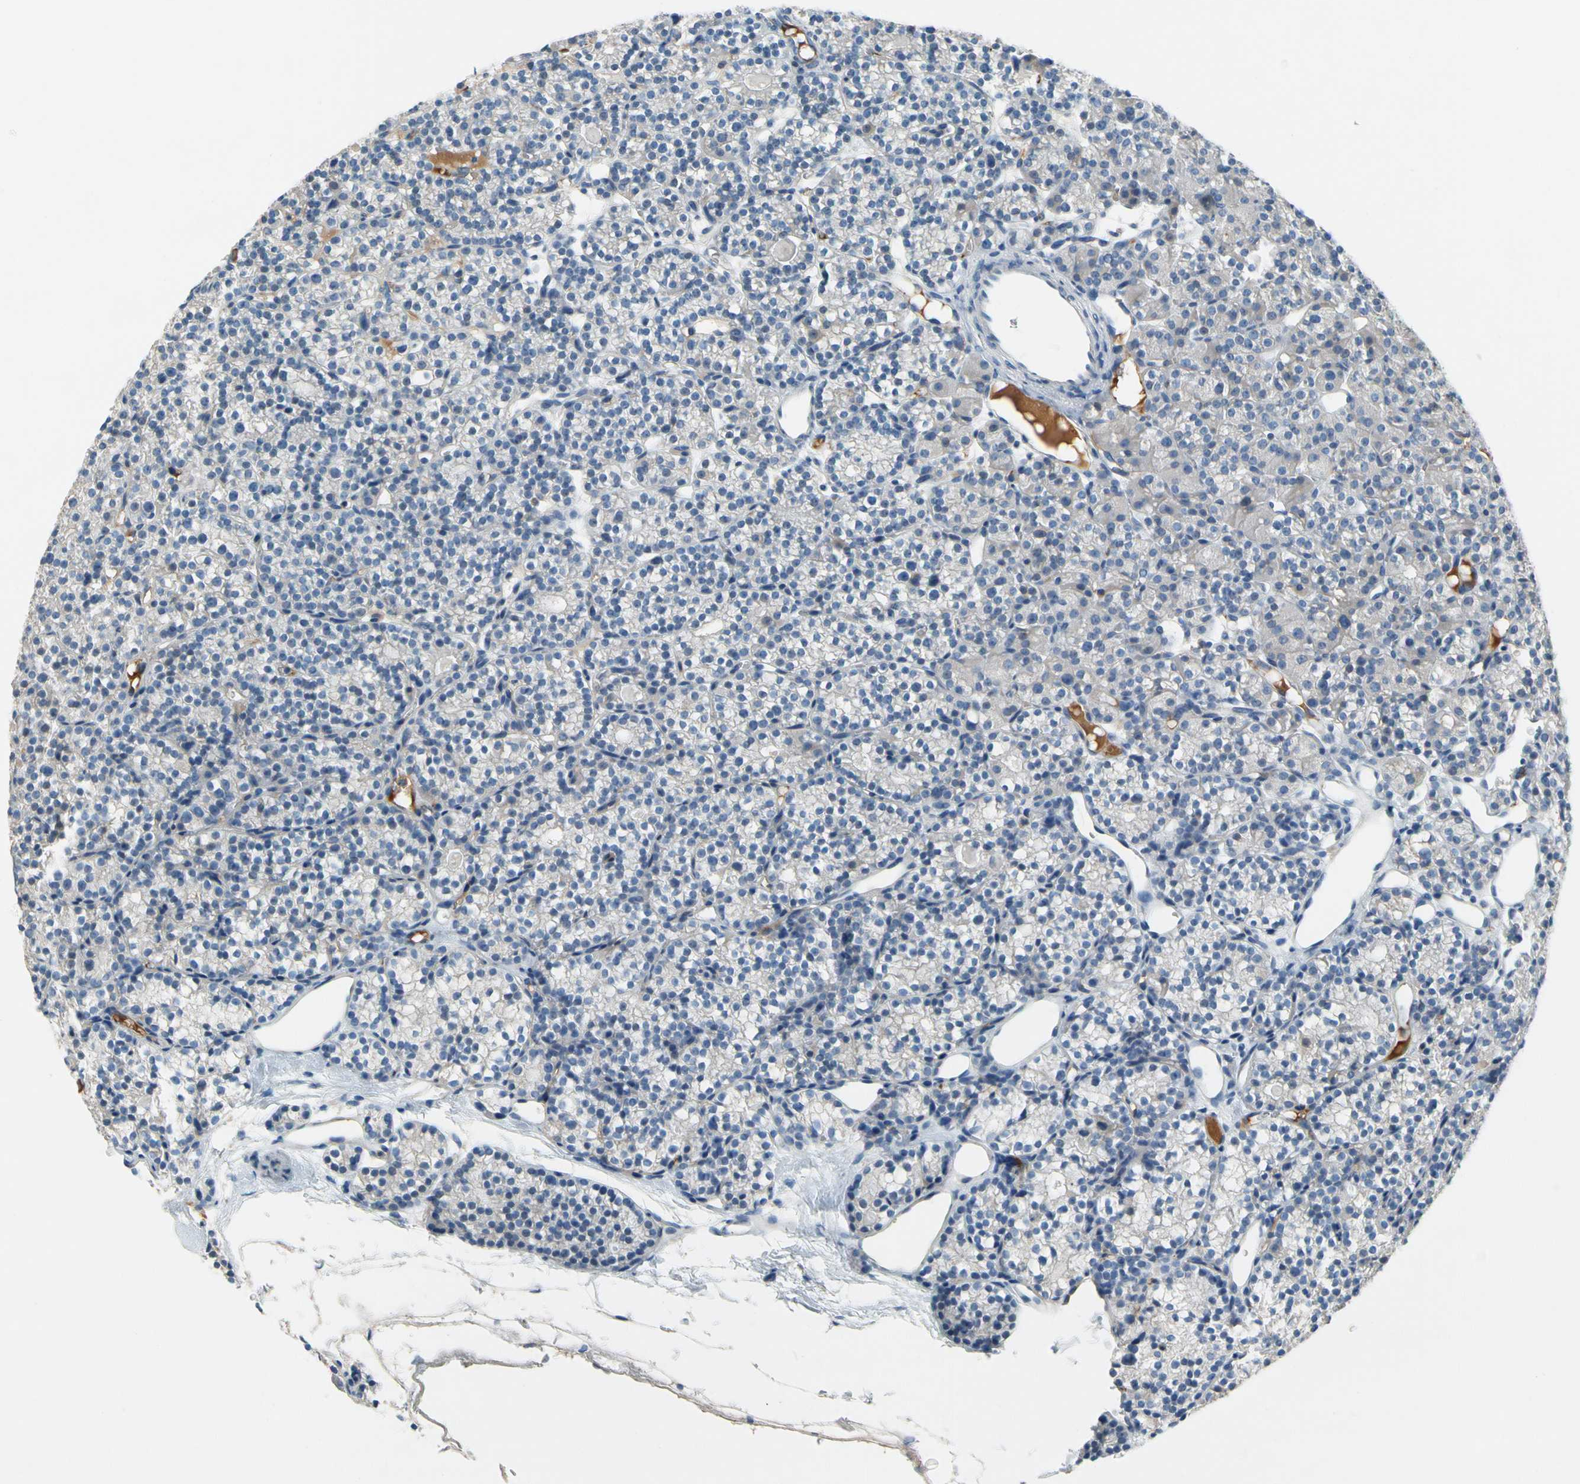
{"staining": {"intensity": "negative", "quantity": "none", "location": "none"}, "tissue": "parathyroid gland", "cell_type": "Glandular cells", "image_type": "normal", "snomed": [{"axis": "morphology", "description": "Normal tissue, NOS"}, {"axis": "topography", "description": "Parathyroid gland"}], "caption": "This is a histopathology image of immunohistochemistry (IHC) staining of unremarkable parathyroid gland, which shows no positivity in glandular cells. Nuclei are stained in blue.", "gene": "CNDP1", "patient": {"sex": "female", "age": 64}}